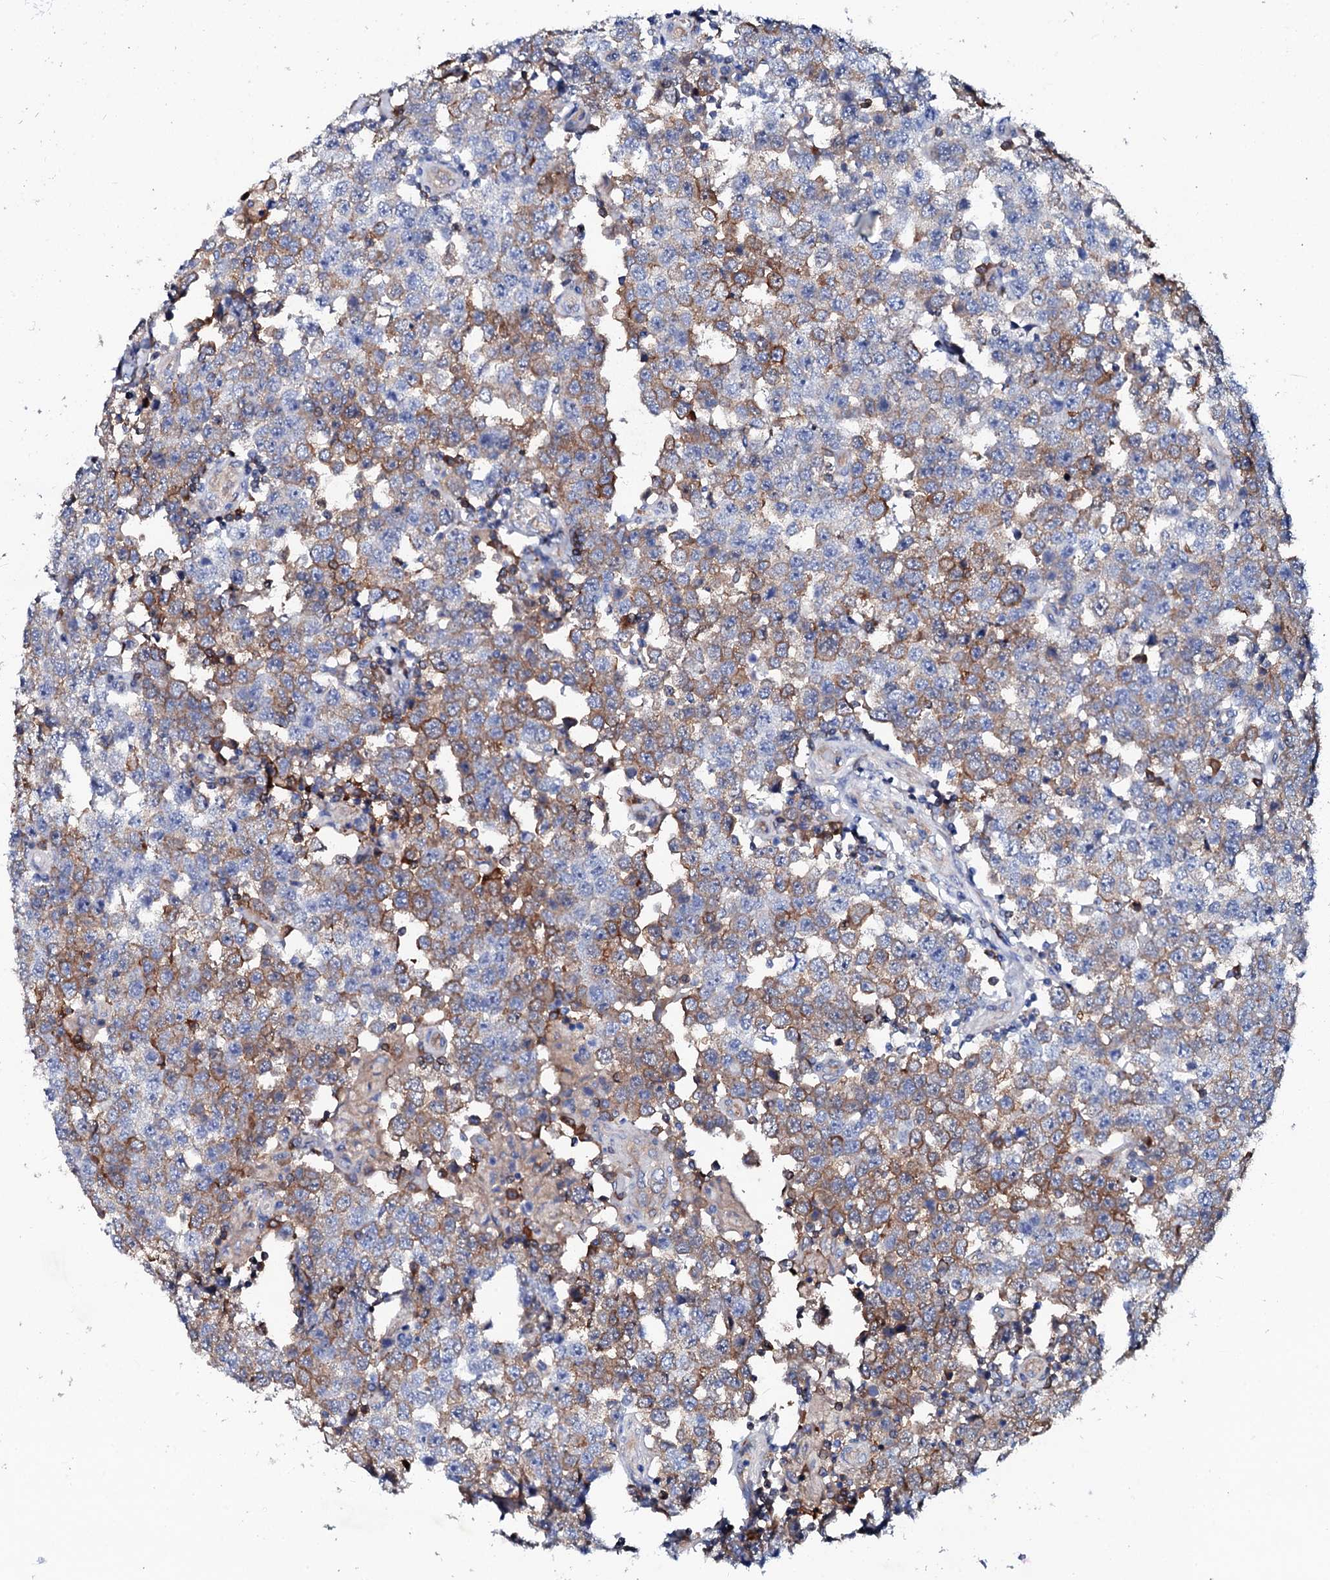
{"staining": {"intensity": "moderate", "quantity": "25%-75%", "location": "cytoplasmic/membranous"}, "tissue": "testis cancer", "cell_type": "Tumor cells", "image_type": "cancer", "snomed": [{"axis": "morphology", "description": "Seminoma, NOS"}, {"axis": "topography", "description": "Testis"}], "caption": "DAB (3,3'-diaminobenzidine) immunohistochemical staining of human seminoma (testis) shows moderate cytoplasmic/membranous protein staining in approximately 25%-75% of tumor cells.", "gene": "GLB1L3", "patient": {"sex": "male", "age": 28}}